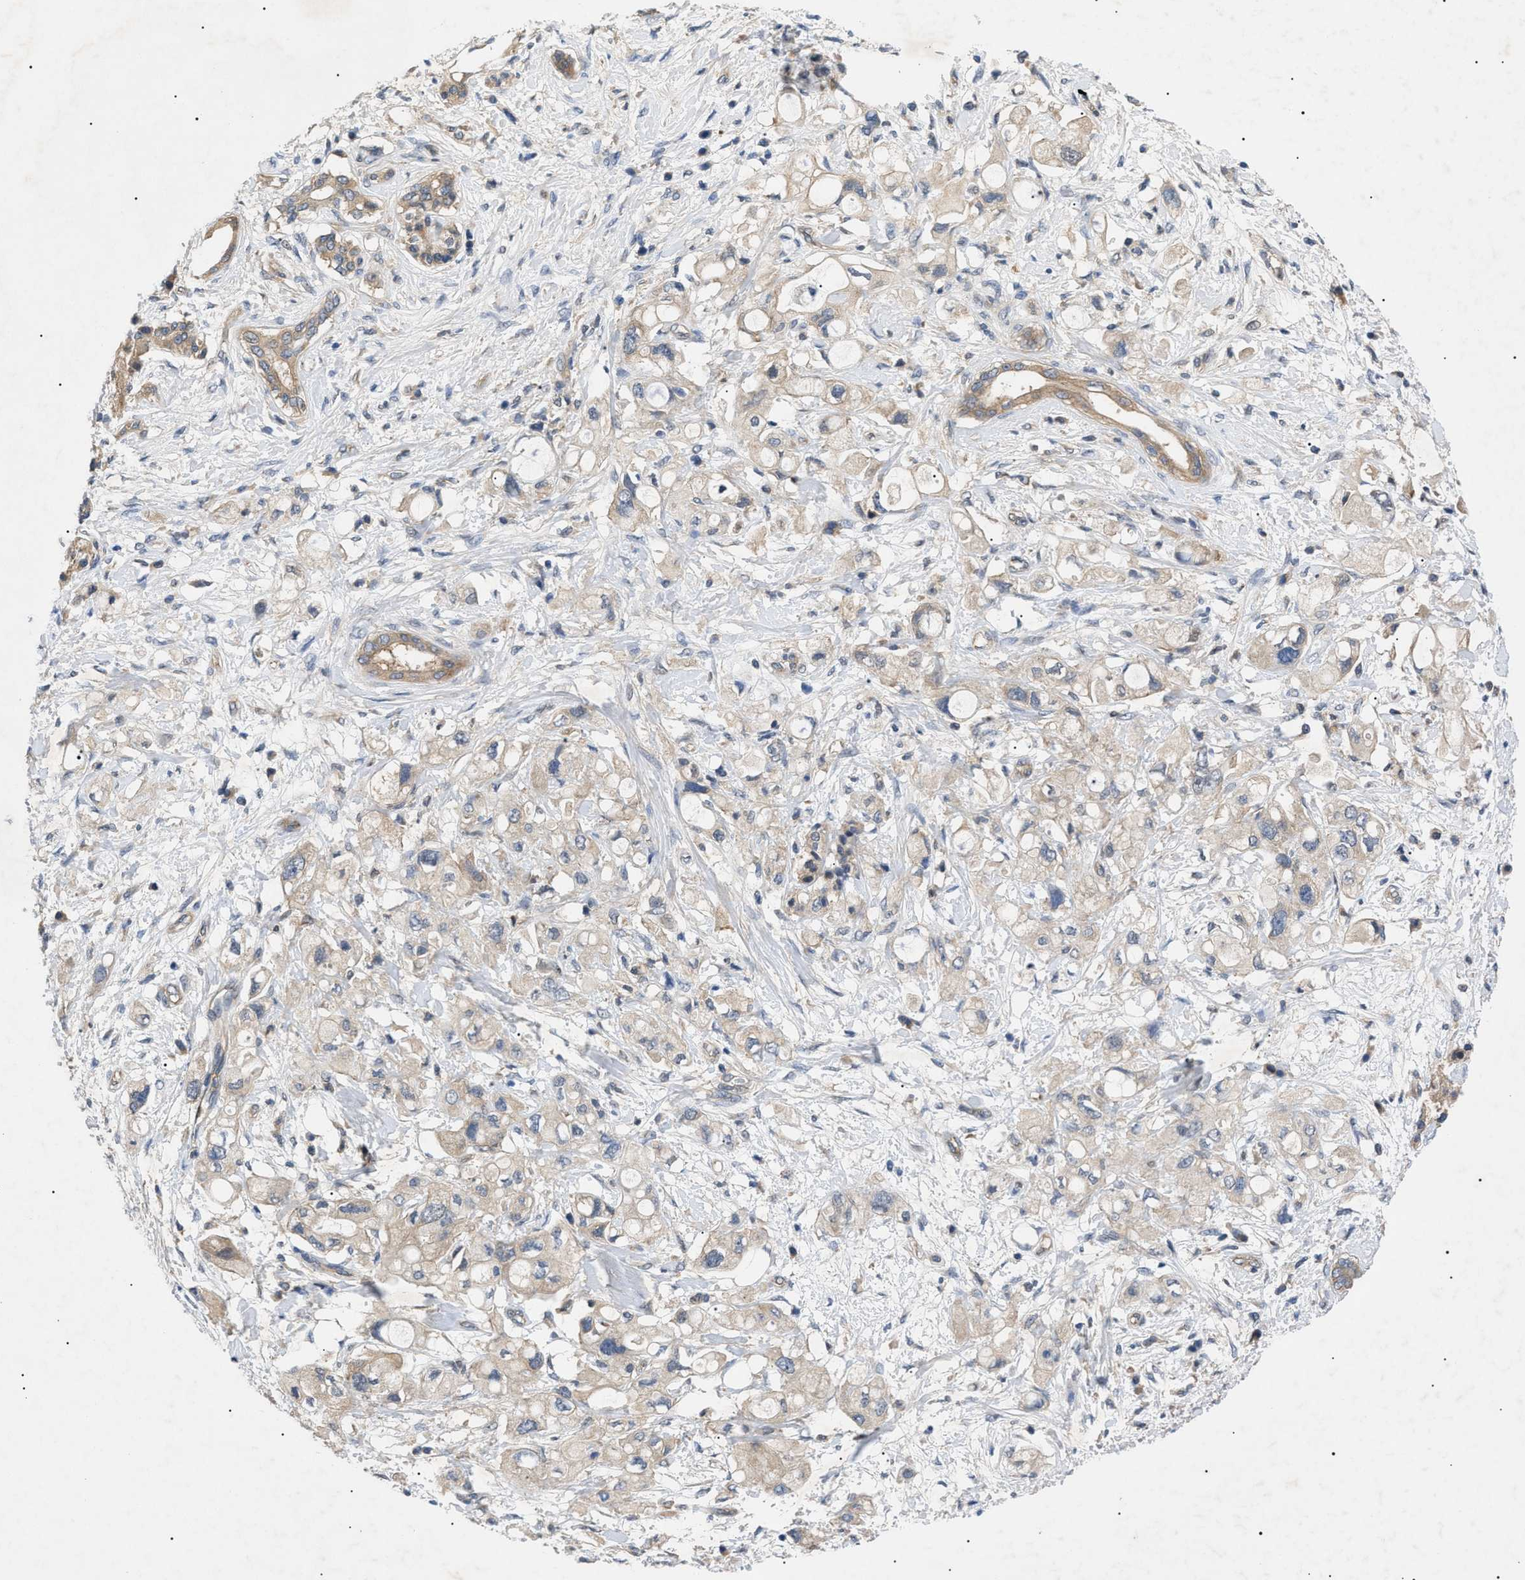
{"staining": {"intensity": "weak", "quantity": ">75%", "location": "cytoplasmic/membranous"}, "tissue": "pancreatic cancer", "cell_type": "Tumor cells", "image_type": "cancer", "snomed": [{"axis": "morphology", "description": "Adenocarcinoma, NOS"}, {"axis": "topography", "description": "Pancreas"}], "caption": "Human adenocarcinoma (pancreatic) stained with a protein marker shows weak staining in tumor cells.", "gene": "RIPK1", "patient": {"sex": "female", "age": 56}}